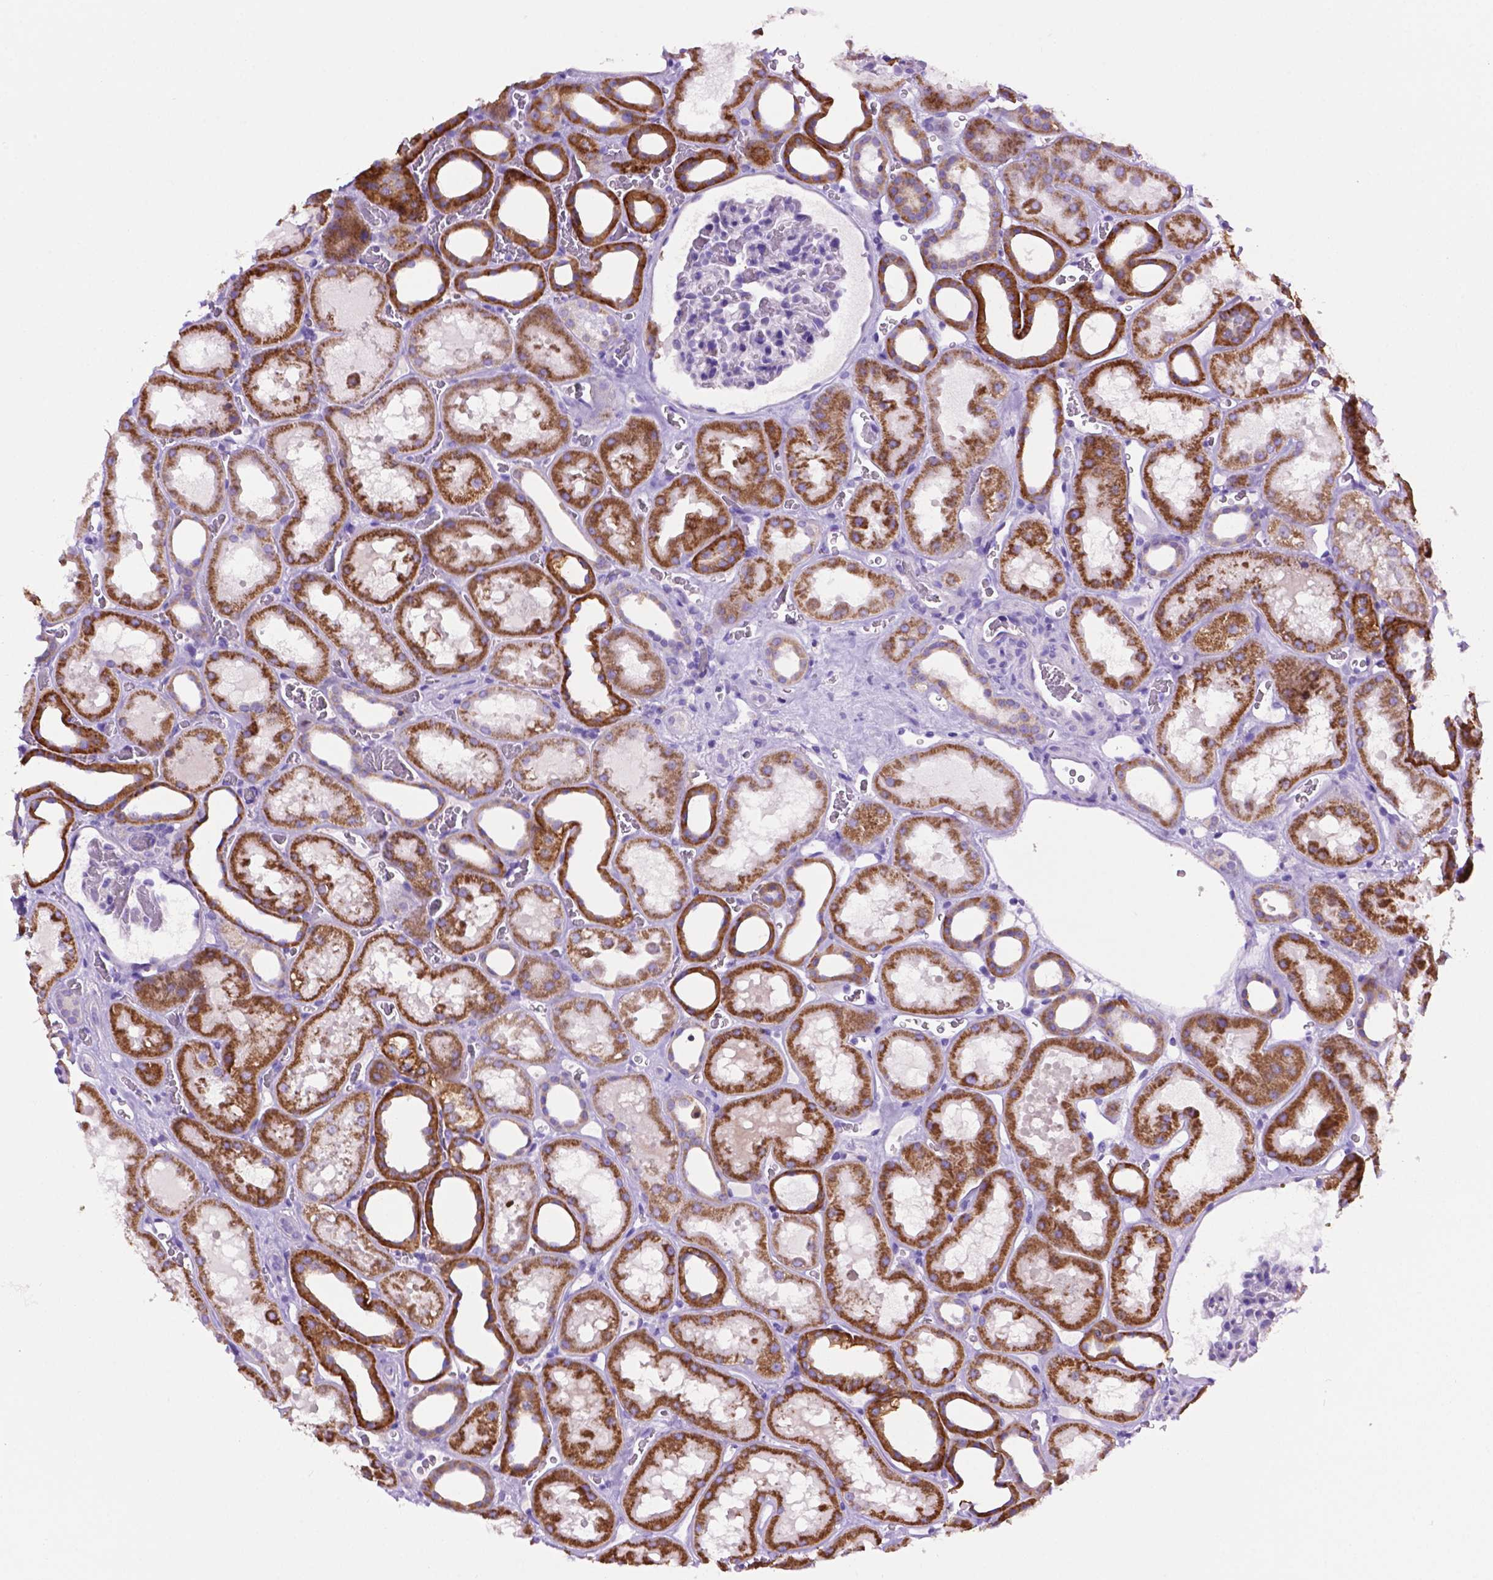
{"staining": {"intensity": "negative", "quantity": "none", "location": "none"}, "tissue": "kidney", "cell_type": "Cells in glomeruli", "image_type": "normal", "snomed": [{"axis": "morphology", "description": "Normal tissue, NOS"}, {"axis": "topography", "description": "Kidney"}], "caption": "Protein analysis of benign kidney reveals no significant positivity in cells in glomeruli. The staining was performed using DAB (3,3'-diaminobenzidine) to visualize the protein expression in brown, while the nuclei were stained in blue with hematoxylin (Magnification: 20x).", "gene": "PHYHIP", "patient": {"sex": "female", "age": 41}}